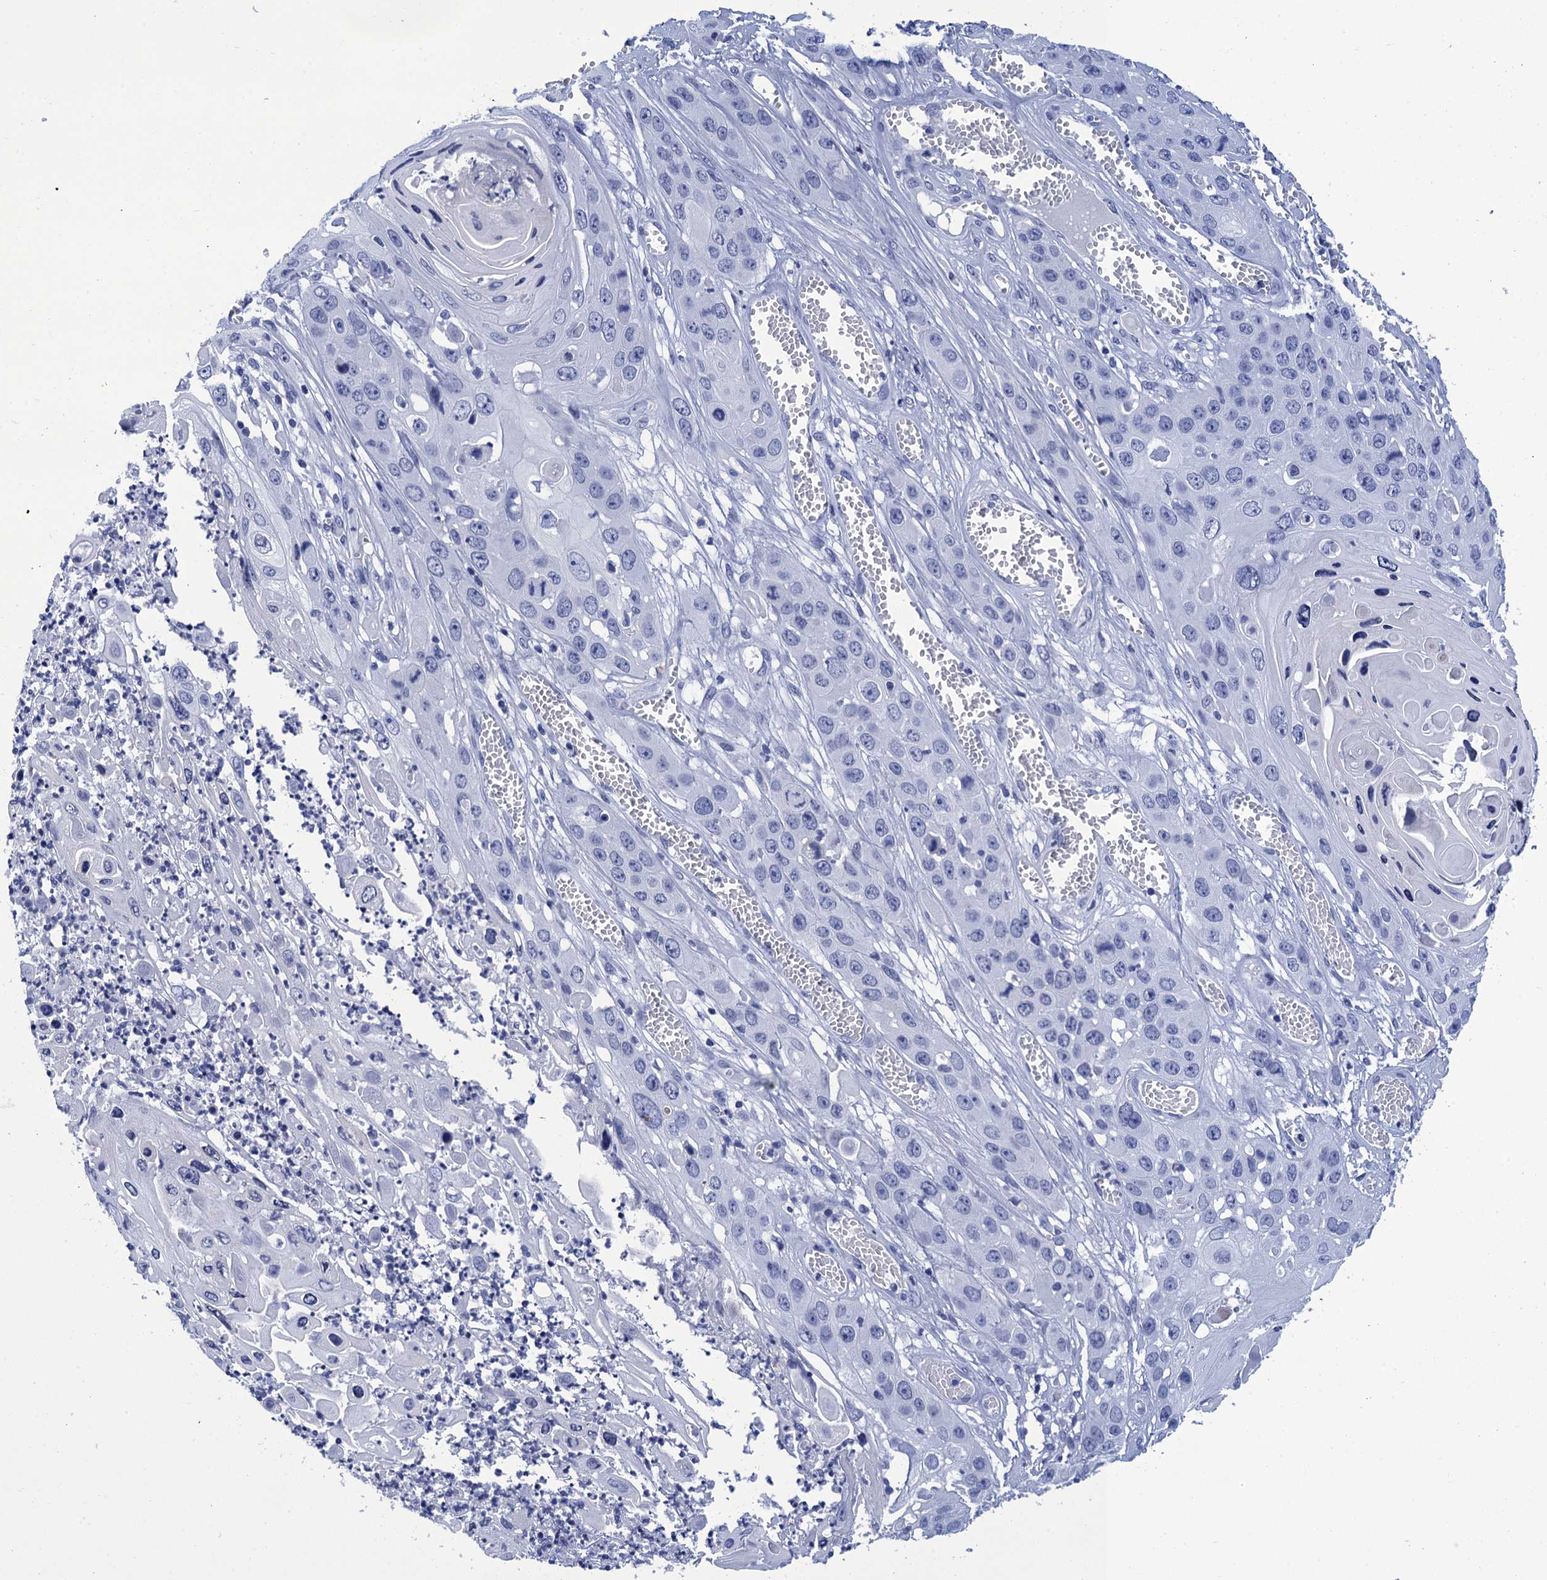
{"staining": {"intensity": "negative", "quantity": "none", "location": "none"}, "tissue": "skin cancer", "cell_type": "Tumor cells", "image_type": "cancer", "snomed": [{"axis": "morphology", "description": "Squamous cell carcinoma, NOS"}, {"axis": "topography", "description": "Skin"}], "caption": "A micrograph of human skin cancer (squamous cell carcinoma) is negative for staining in tumor cells.", "gene": "METTL25", "patient": {"sex": "male", "age": 55}}